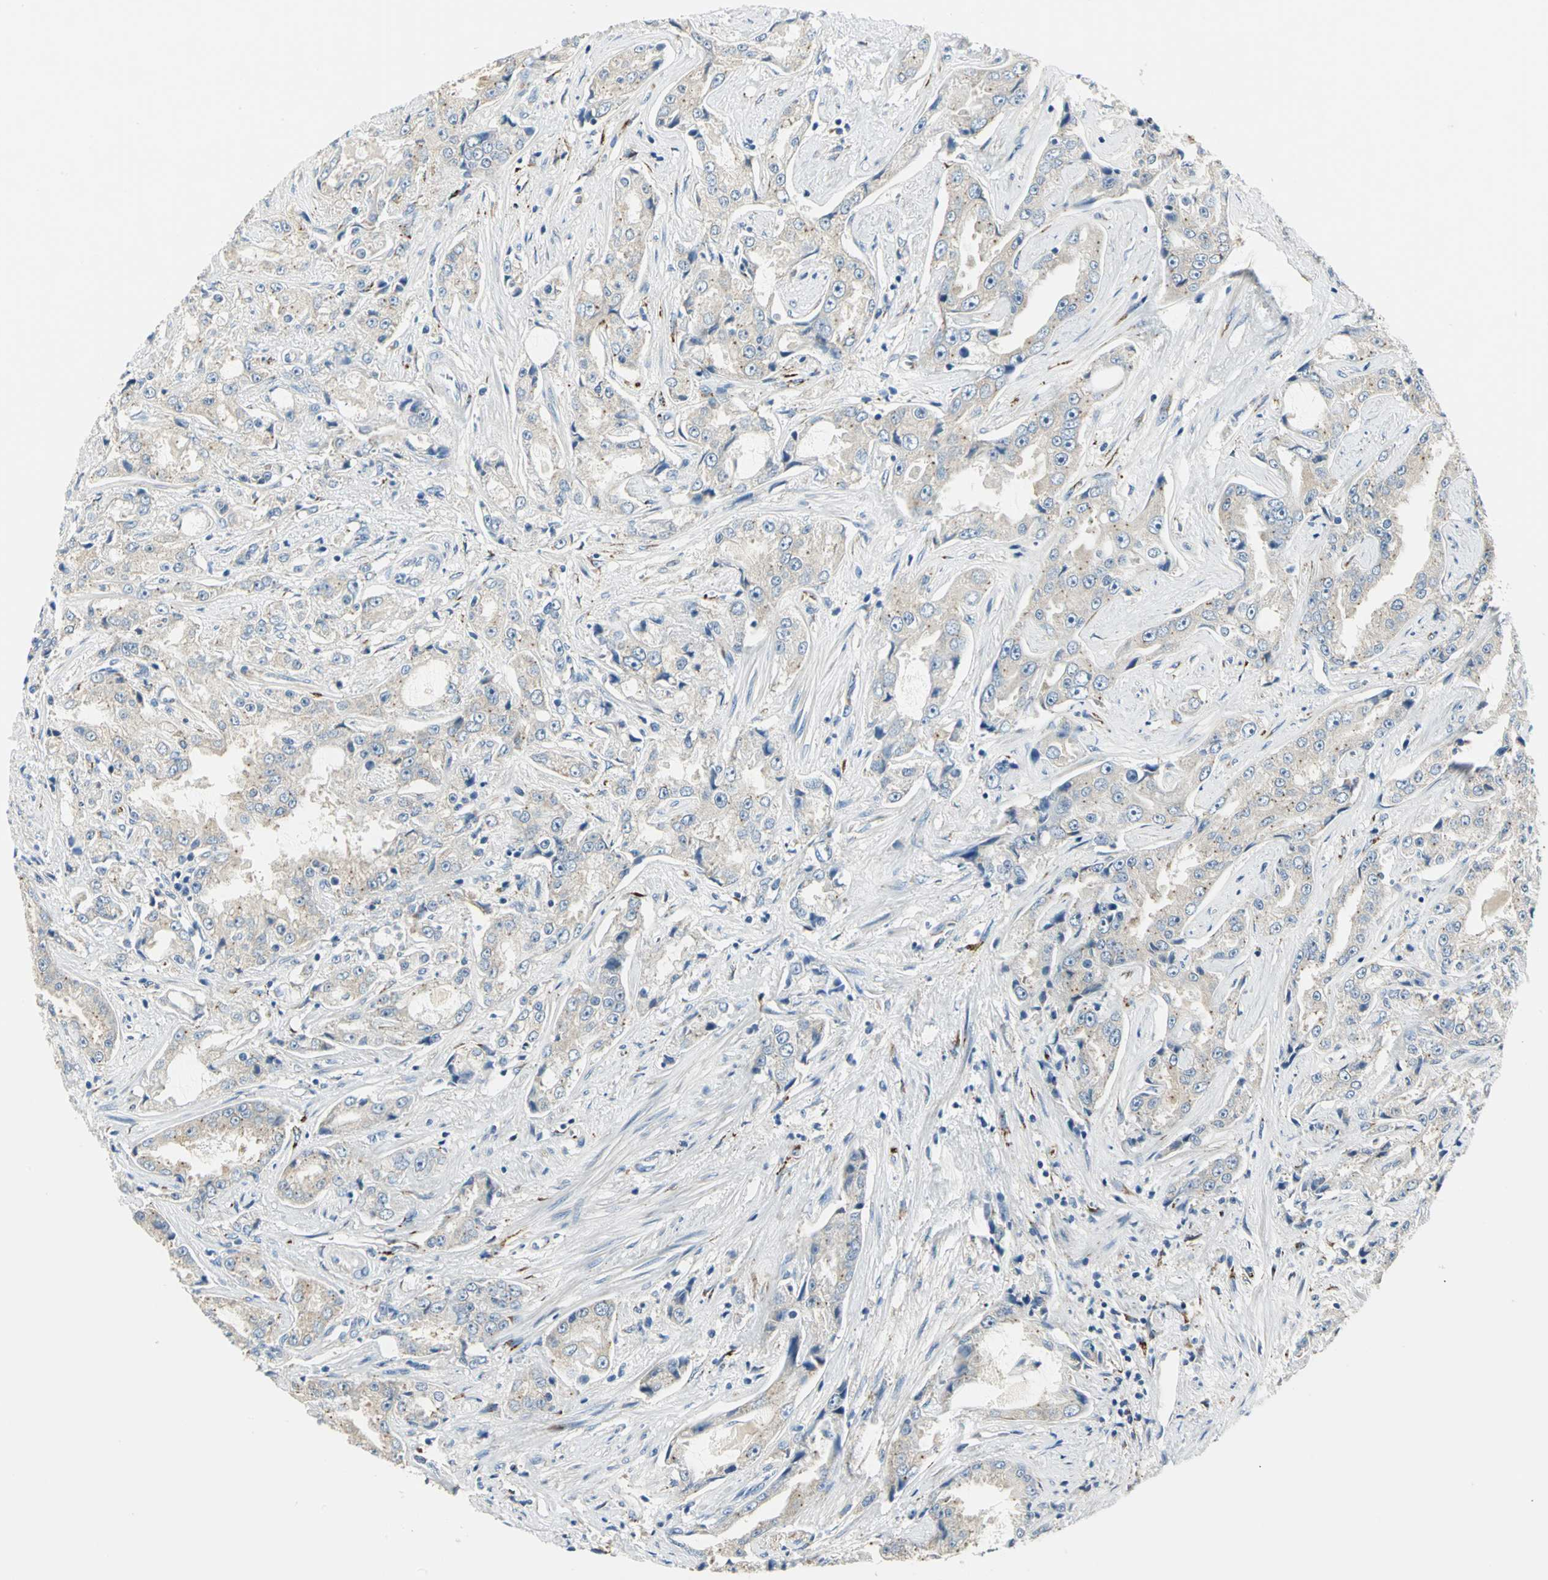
{"staining": {"intensity": "weak", "quantity": "<25%", "location": "cytoplasmic/membranous"}, "tissue": "prostate cancer", "cell_type": "Tumor cells", "image_type": "cancer", "snomed": [{"axis": "morphology", "description": "Adenocarcinoma, High grade"}, {"axis": "topography", "description": "Prostate"}], "caption": "The IHC micrograph has no significant expression in tumor cells of prostate high-grade adenocarcinoma tissue.", "gene": "B3GNT2", "patient": {"sex": "male", "age": 73}}